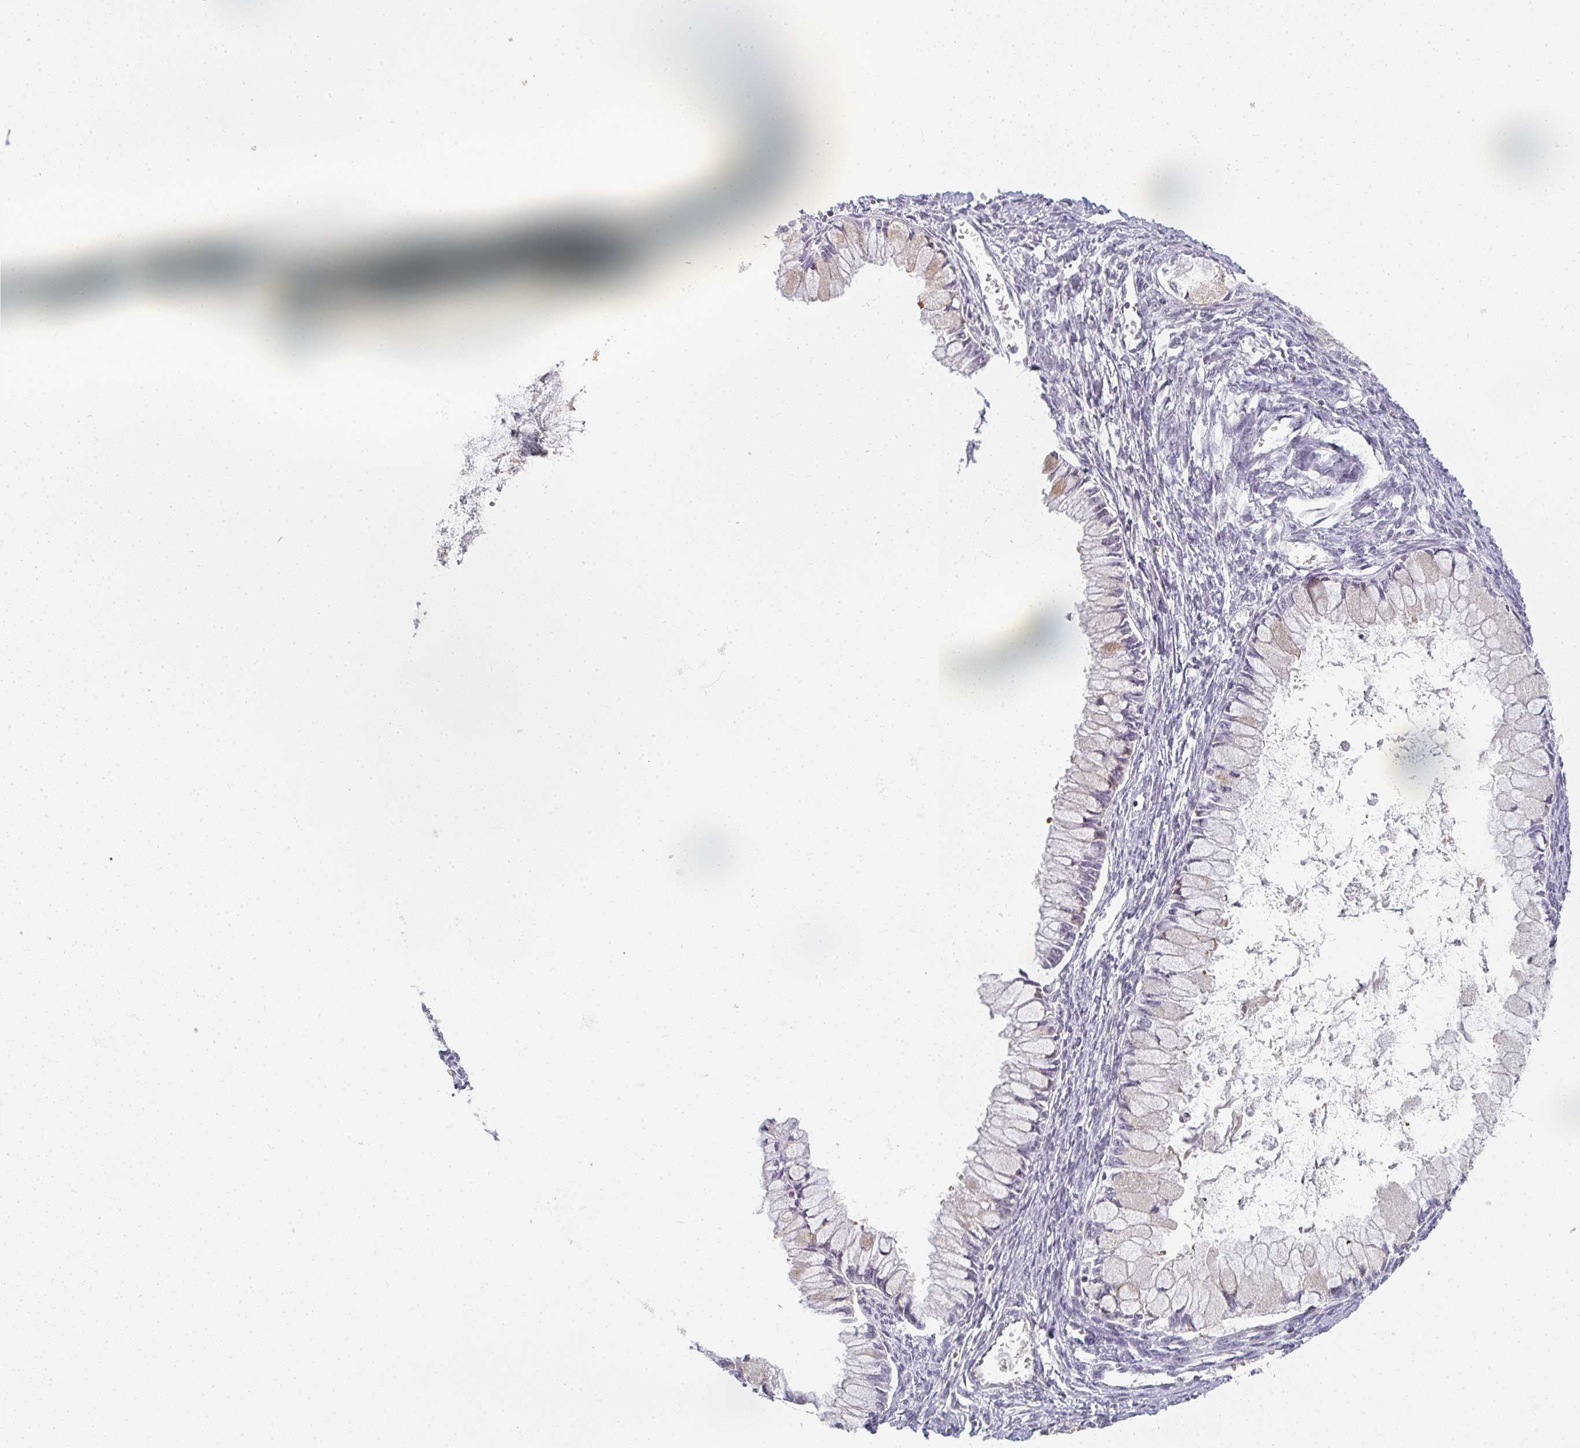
{"staining": {"intensity": "negative", "quantity": "none", "location": "none"}, "tissue": "ovarian cancer", "cell_type": "Tumor cells", "image_type": "cancer", "snomed": [{"axis": "morphology", "description": "Cystadenocarcinoma, mucinous, NOS"}, {"axis": "topography", "description": "Ovary"}], "caption": "High magnification brightfield microscopy of ovarian cancer (mucinous cystadenocarcinoma) stained with DAB (brown) and counterstained with hematoxylin (blue): tumor cells show no significant expression.", "gene": "RBBP6", "patient": {"sex": "female", "age": 34}}